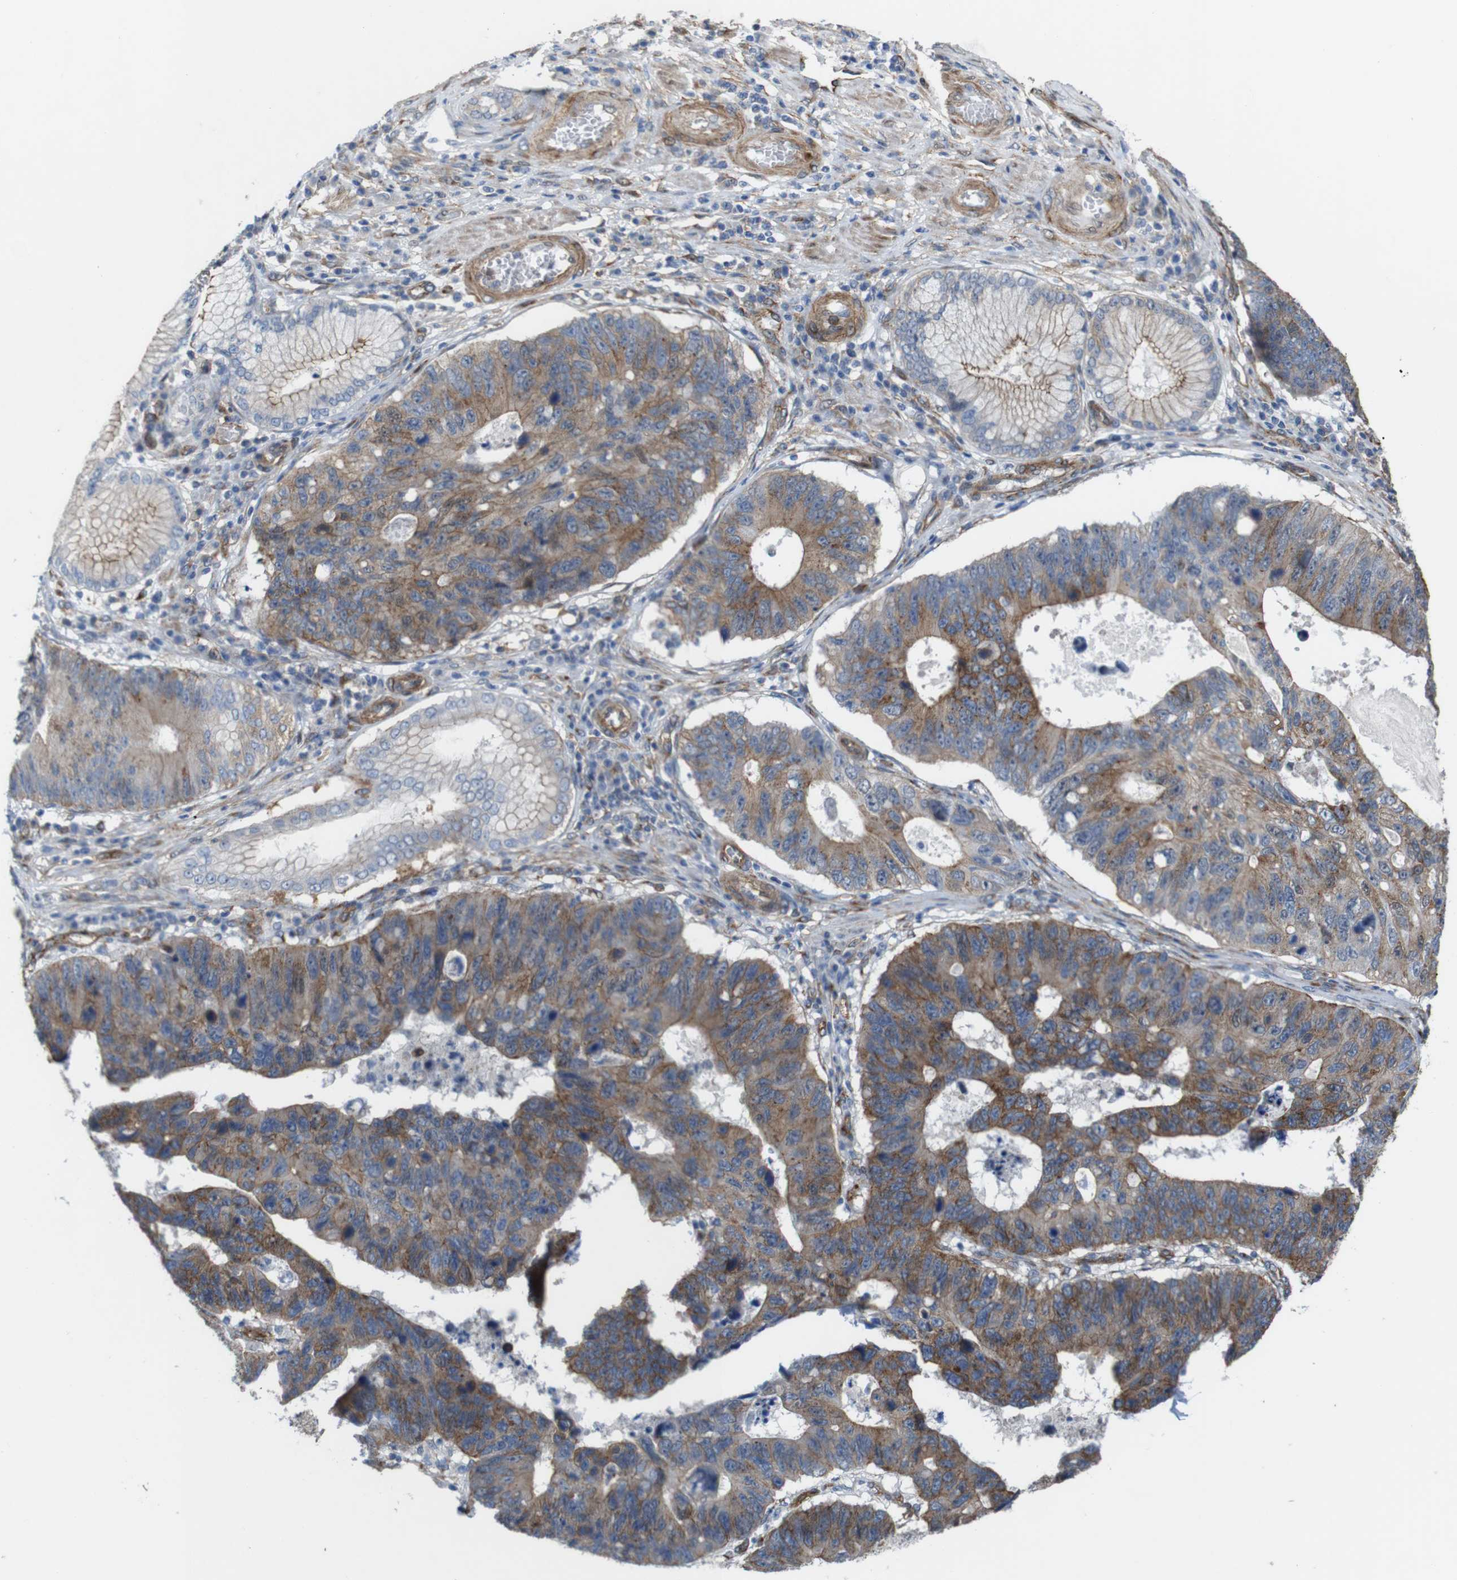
{"staining": {"intensity": "moderate", "quantity": ">75%", "location": "cytoplasmic/membranous"}, "tissue": "stomach cancer", "cell_type": "Tumor cells", "image_type": "cancer", "snomed": [{"axis": "morphology", "description": "Adenocarcinoma, NOS"}, {"axis": "topography", "description": "Stomach"}], "caption": "Moderate cytoplasmic/membranous expression for a protein is seen in about >75% of tumor cells of stomach cancer (adenocarcinoma) using IHC.", "gene": "PTGER4", "patient": {"sex": "male", "age": 59}}